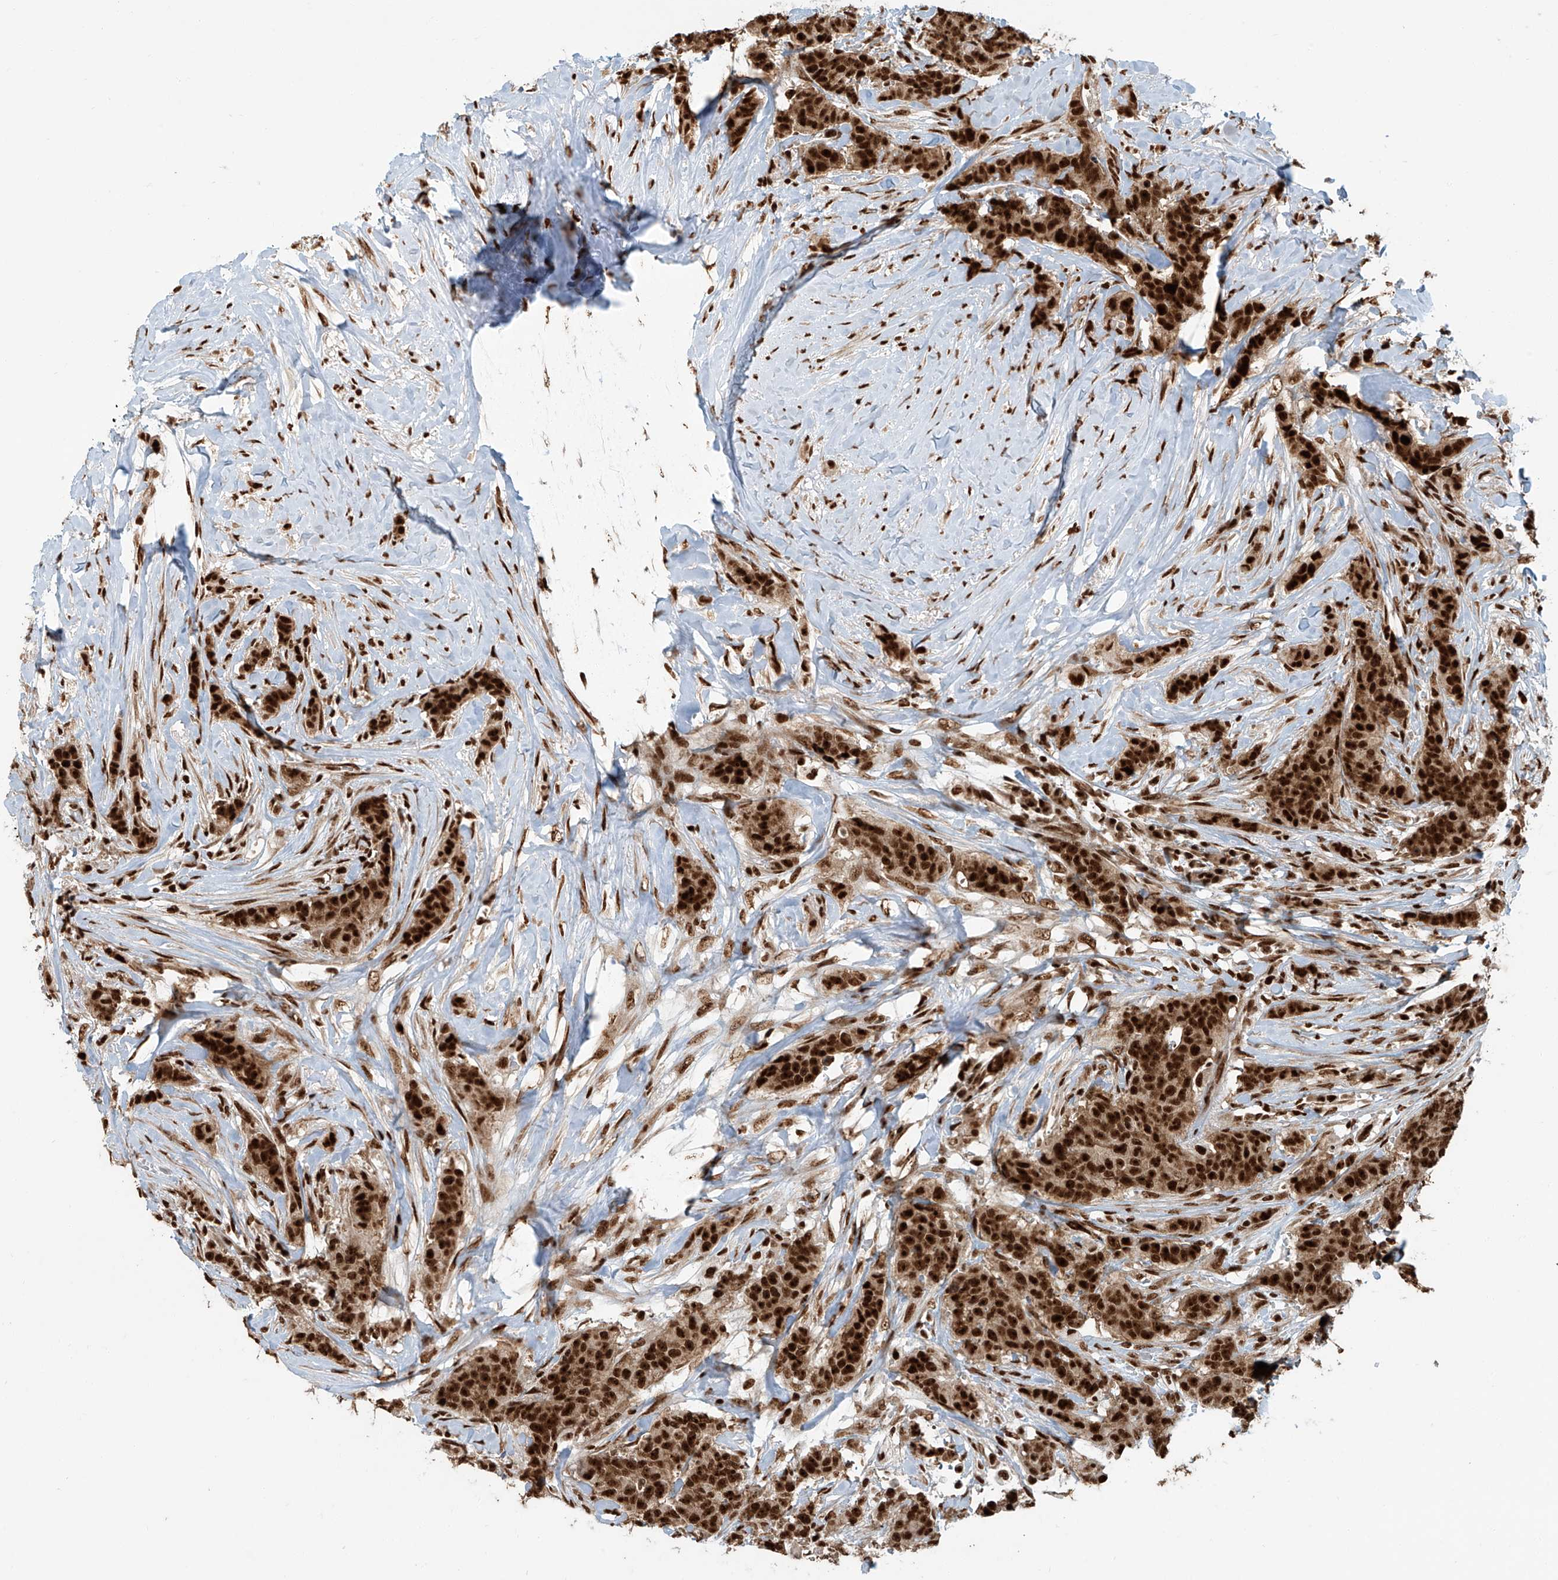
{"staining": {"intensity": "strong", "quantity": ">75%", "location": "nuclear"}, "tissue": "breast cancer", "cell_type": "Tumor cells", "image_type": "cancer", "snomed": [{"axis": "morphology", "description": "Duct carcinoma"}, {"axis": "topography", "description": "Breast"}], "caption": "Breast cancer (intraductal carcinoma) stained for a protein reveals strong nuclear positivity in tumor cells. (DAB (3,3'-diaminobenzidine) IHC with brightfield microscopy, high magnification).", "gene": "FAM193B", "patient": {"sex": "female", "age": 40}}